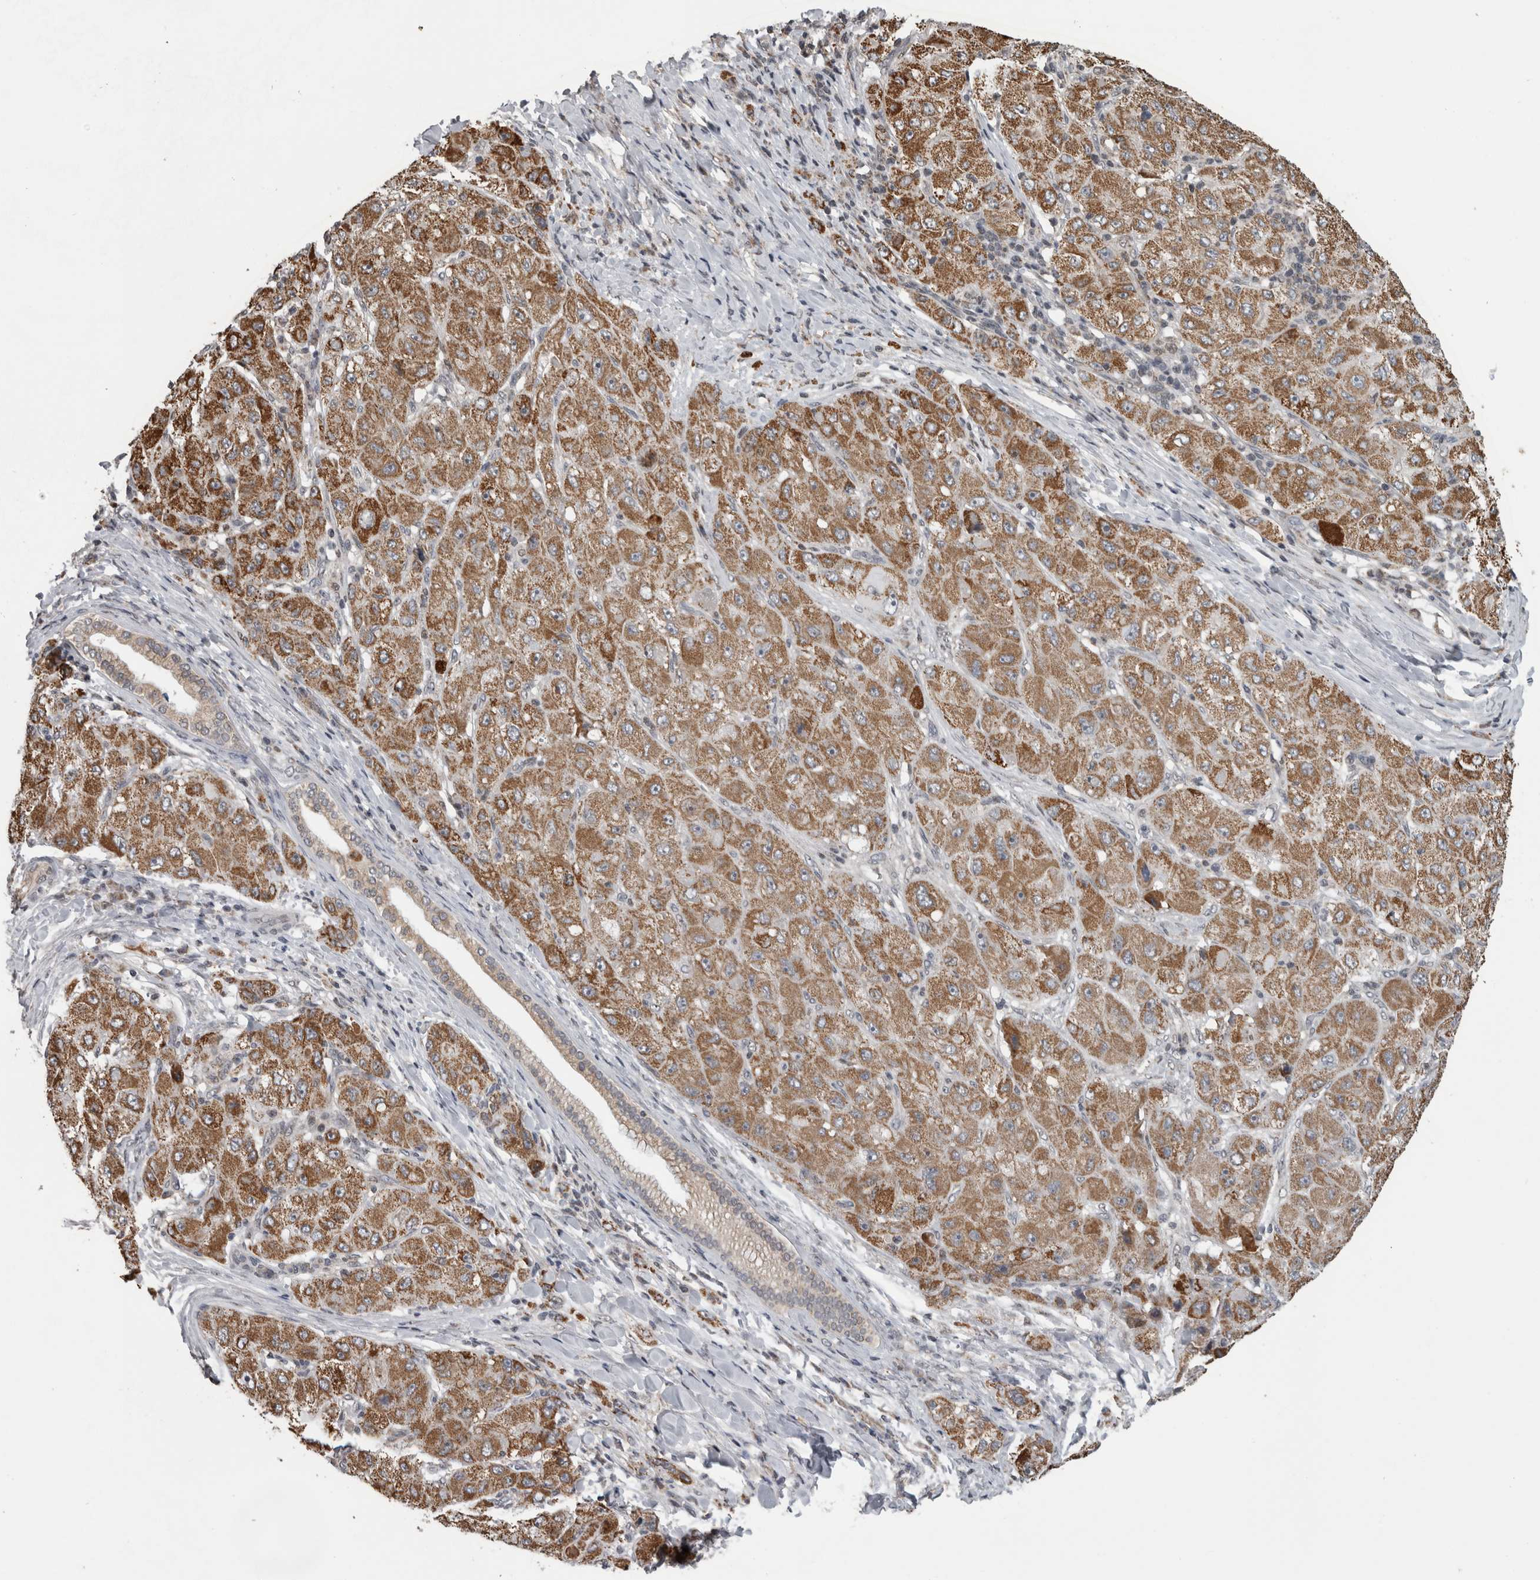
{"staining": {"intensity": "moderate", "quantity": ">75%", "location": "cytoplasmic/membranous"}, "tissue": "liver cancer", "cell_type": "Tumor cells", "image_type": "cancer", "snomed": [{"axis": "morphology", "description": "Carcinoma, Hepatocellular, NOS"}, {"axis": "topography", "description": "Liver"}], "caption": "Human hepatocellular carcinoma (liver) stained with a brown dye displays moderate cytoplasmic/membranous positive expression in about >75% of tumor cells.", "gene": "OR2K2", "patient": {"sex": "male", "age": 80}}